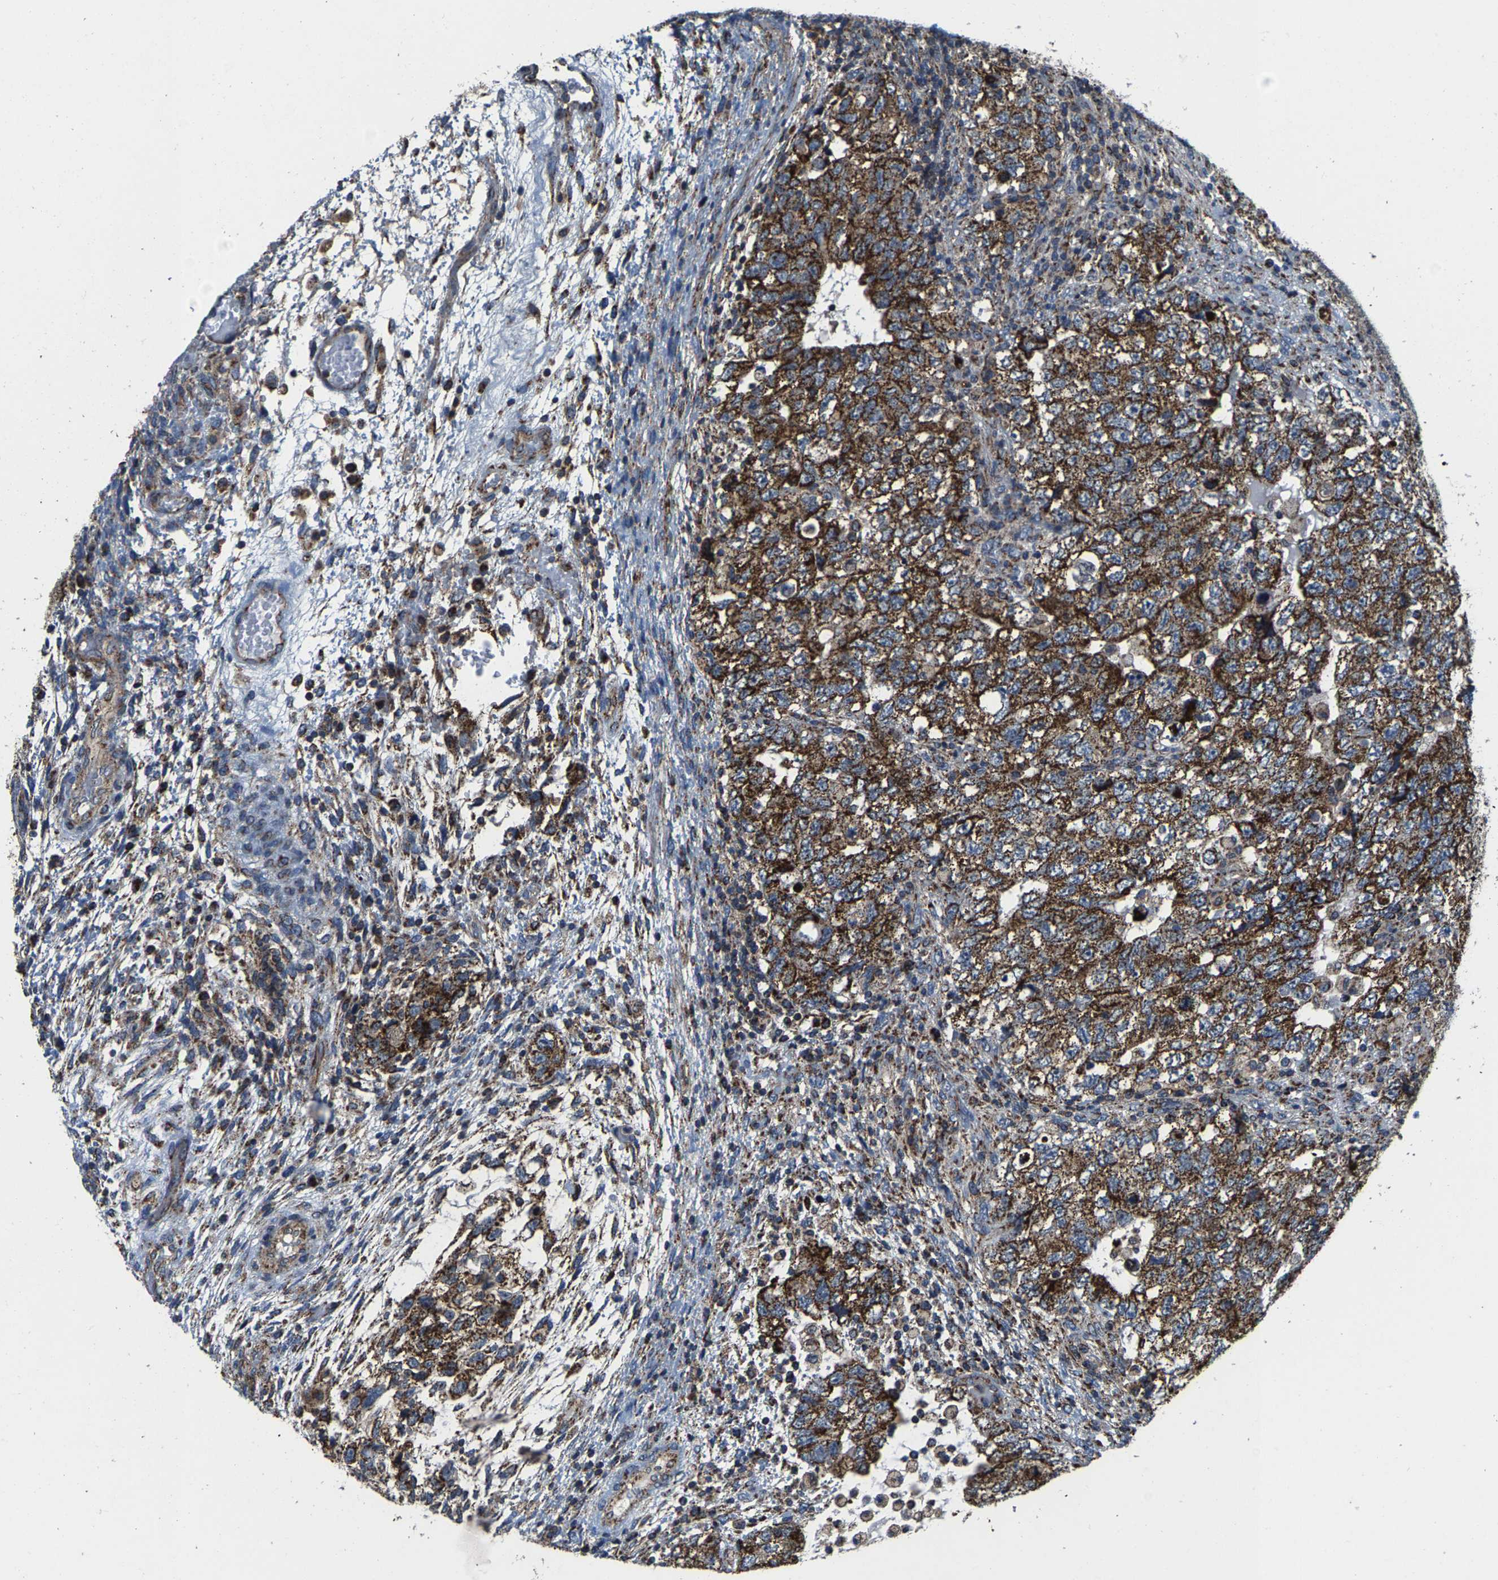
{"staining": {"intensity": "strong", "quantity": ">75%", "location": "cytoplasmic/membranous"}, "tissue": "testis cancer", "cell_type": "Tumor cells", "image_type": "cancer", "snomed": [{"axis": "morphology", "description": "Carcinoma, Embryonal, NOS"}, {"axis": "topography", "description": "Testis"}], "caption": "An image of testis cancer stained for a protein displays strong cytoplasmic/membranous brown staining in tumor cells. Using DAB (3,3'-diaminobenzidine) (brown) and hematoxylin (blue) stains, captured at high magnification using brightfield microscopy.", "gene": "SHMT2", "patient": {"sex": "male", "age": 36}}